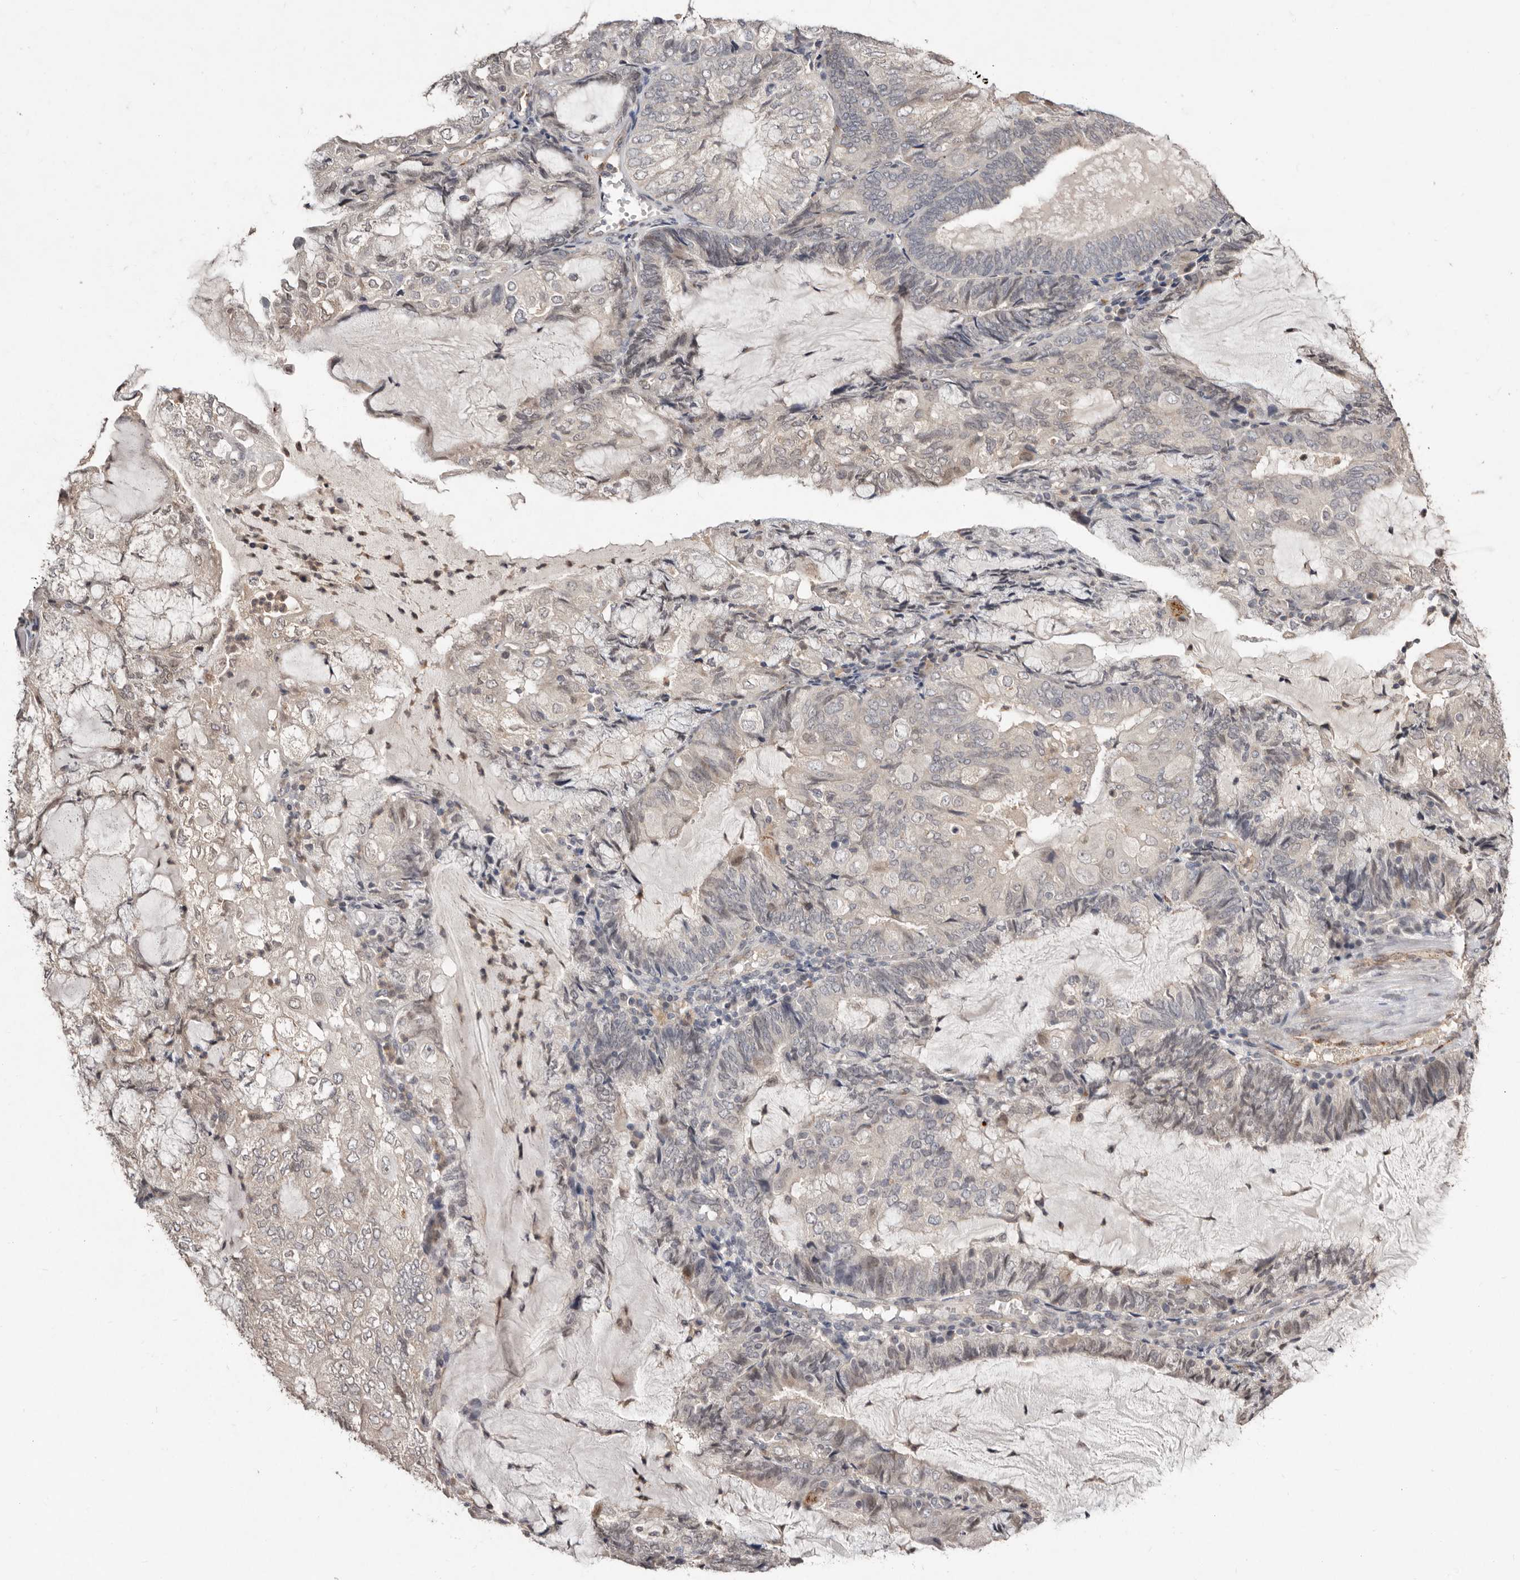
{"staining": {"intensity": "negative", "quantity": "none", "location": "none"}, "tissue": "endometrial cancer", "cell_type": "Tumor cells", "image_type": "cancer", "snomed": [{"axis": "morphology", "description": "Adenocarcinoma, NOS"}, {"axis": "topography", "description": "Endometrium"}], "caption": "The immunohistochemistry photomicrograph has no significant staining in tumor cells of endometrial adenocarcinoma tissue.", "gene": "SULT1E1", "patient": {"sex": "female", "age": 81}}